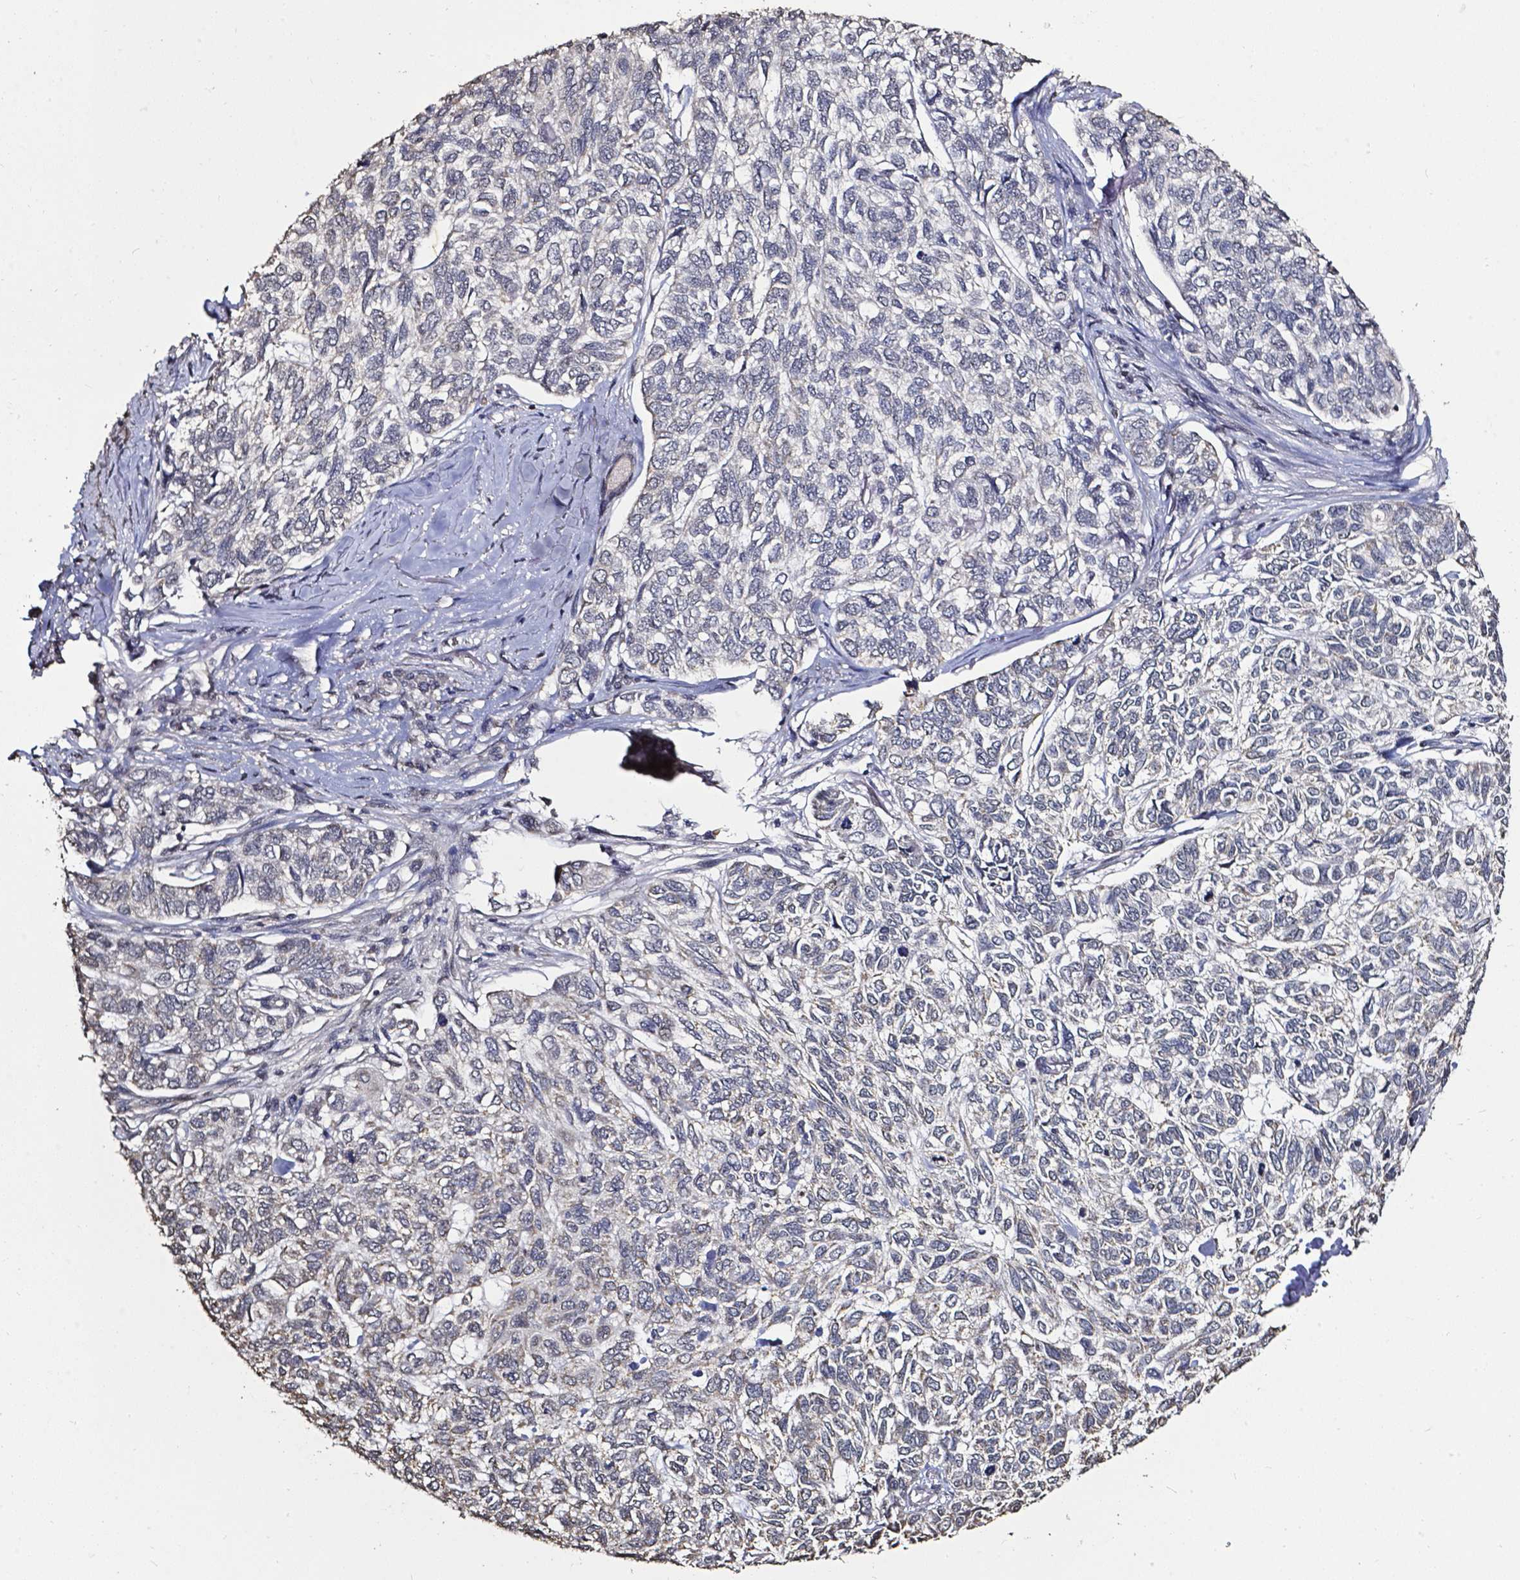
{"staining": {"intensity": "negative", "quantity": "none", "location": "none"}, "tissue": "skin cancer", "cell_type": "Tumor cells", "image_type": "cancer", "snomed": [{"axis": "morphology", "description": "Basal cell carcinoma"}, {"axis": "topography", "description": "Skin"}], "caption": "A micrograph of human basal cell carcinoma (skin) is negative for staining in tumor cells.", "gene": "GLRA2", "patient": {"sex": "female", "age": 65}}